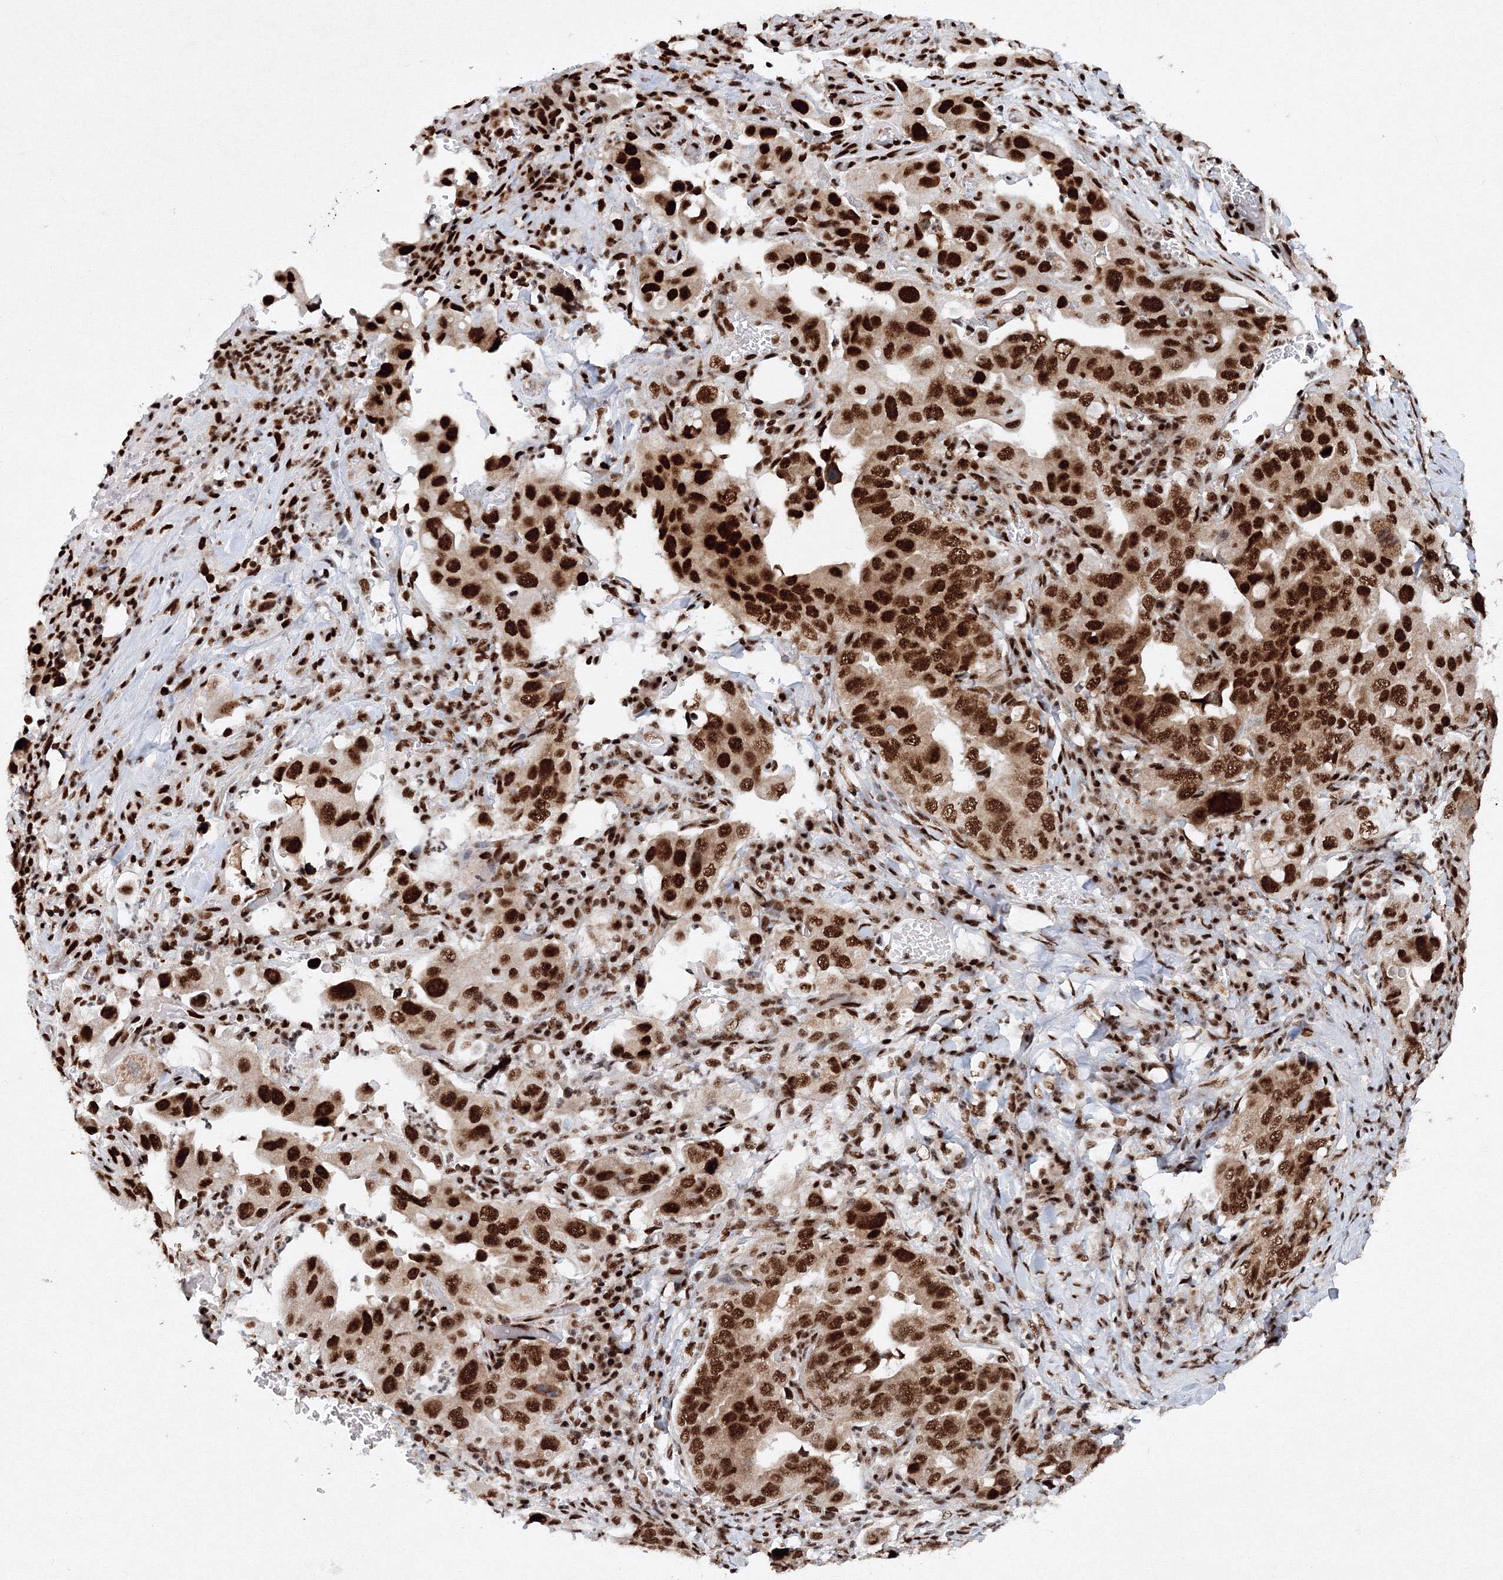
{"staining": {"intensity": "strong", "quantity": ">75%", "location": "nuclear"}, "tissue": "stomach cancer", "cell_type": "Tumor cells", "image_type": "cancer", "snomed": [{"axis": "morphology", "description": "Adenocarcinoma, NOS"}, {"axis": "topography", "description": "Stomach, upper"}], "caption": "Strong nuclear protein staining is seen in approximately >75% of tumor cells in adenocarcinoma (stomach).", "gene": "SNRPC", "patient": {"sex": "male", "age": 62}}